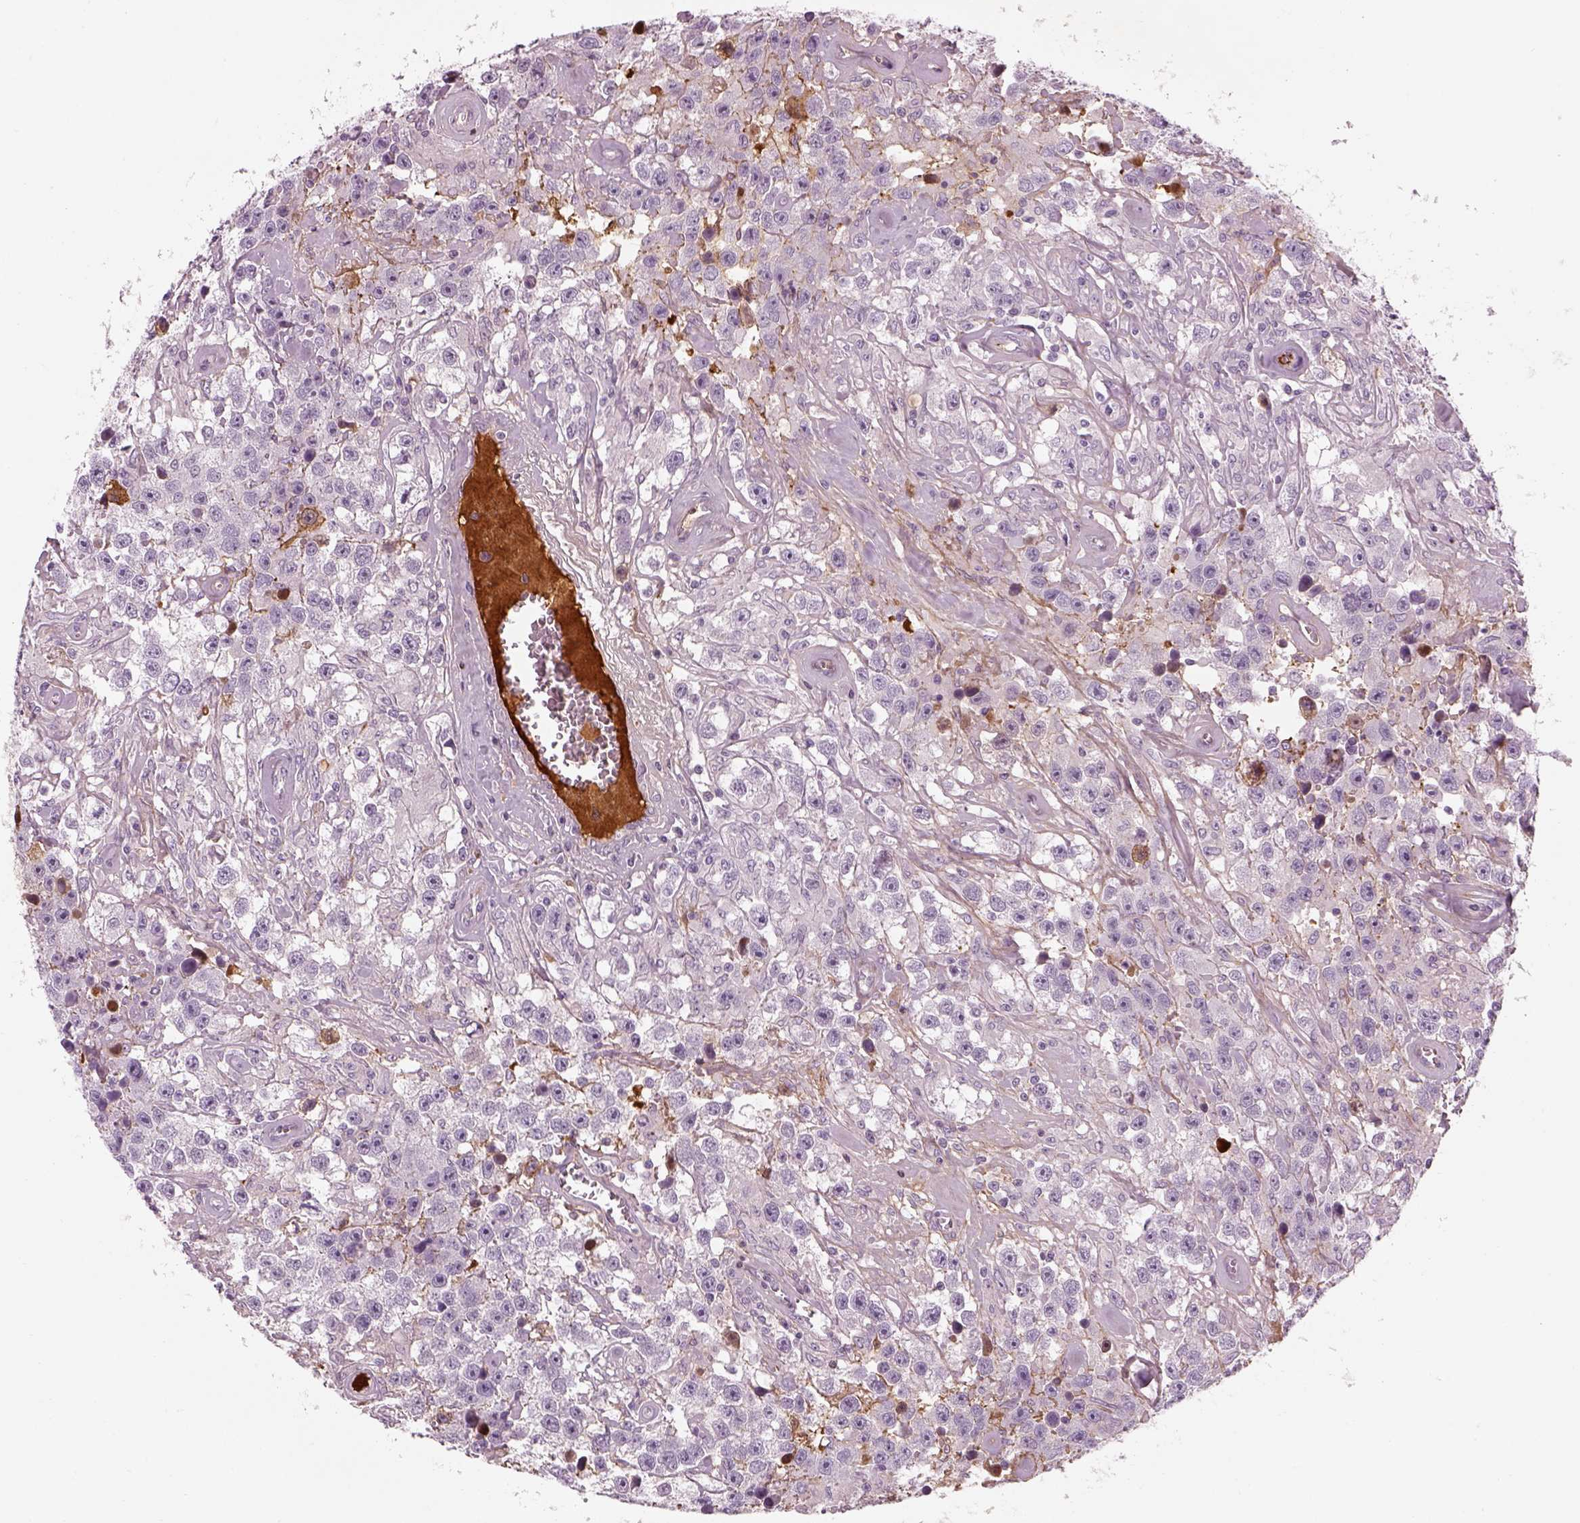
{"staining": {"intensity": "negative", "quantity": "none", "location": "none"}, "tissue": "testis cancer", "cell_type": "Tumor cells", "image_type": "cancer", "snomed": [{"axis": "morphology", "description": "Seminoma, NOS"}, {"axis": "topography", "description": "Testis"}], "caption": "An image of testis cancer (seminoma) stained for a protein reveals no brown staining in tumor cells.", "gene": "PABPC1L2B", "patient": {"sex": "male", "age": 43}}